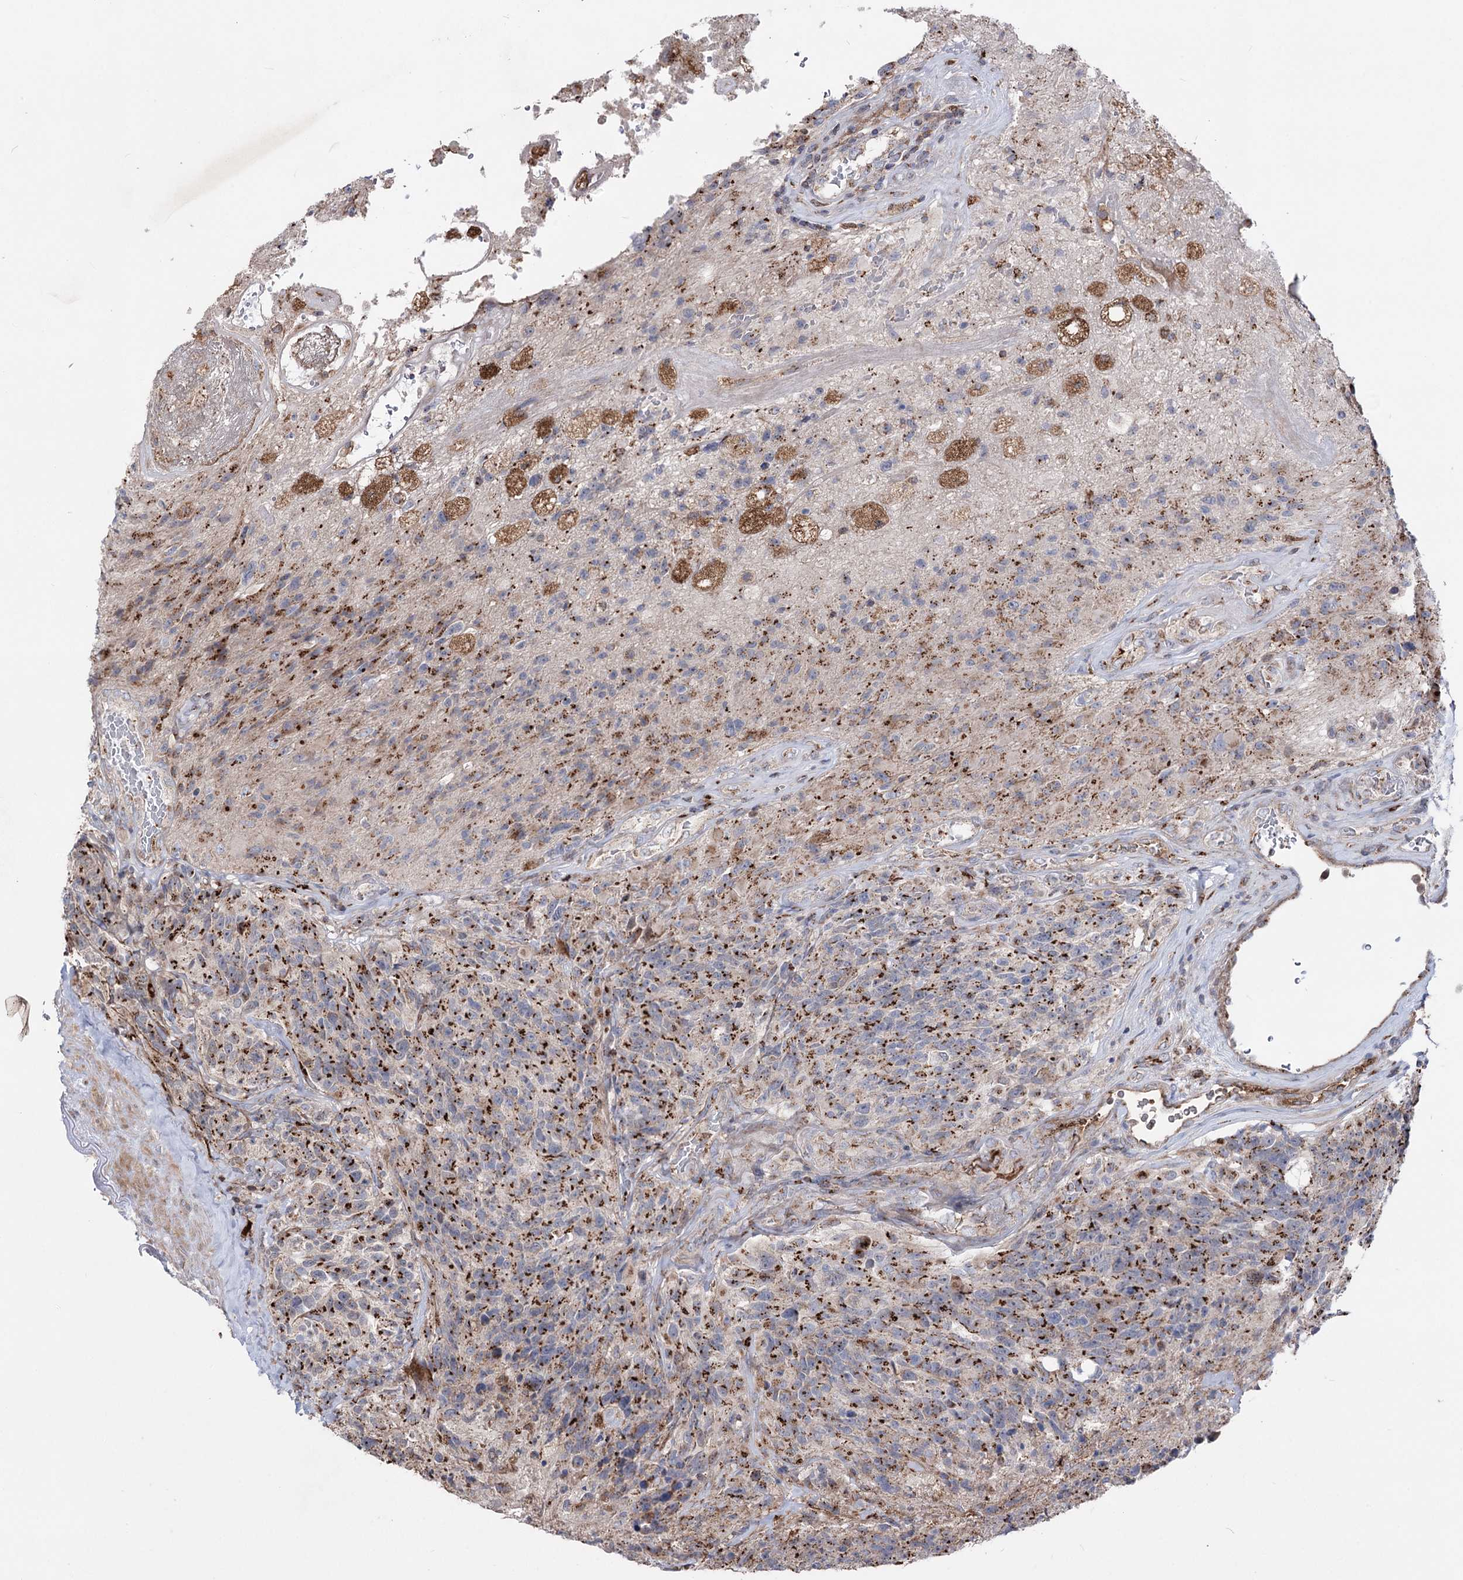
{"staining": {"intensity": "strong", "quantity": ">75%", "location": "cytoplasmic/membranous"}, "tissue": "glioma", "cell_type": "Tumor cells", "image_type": "cancer", "snomed": [{"axis": "morphology", "description": "Glioma, malignant, High grade"}, {"axis": "topography", "description": "Brain"}], "caption": "Tumor cells reveal high levels of strong cytoplasmic/membranous expression in approximately >75% of cells in glioma.", "gene": "ARHGAP20", "patient": {"sex": "male", "age": 76}}